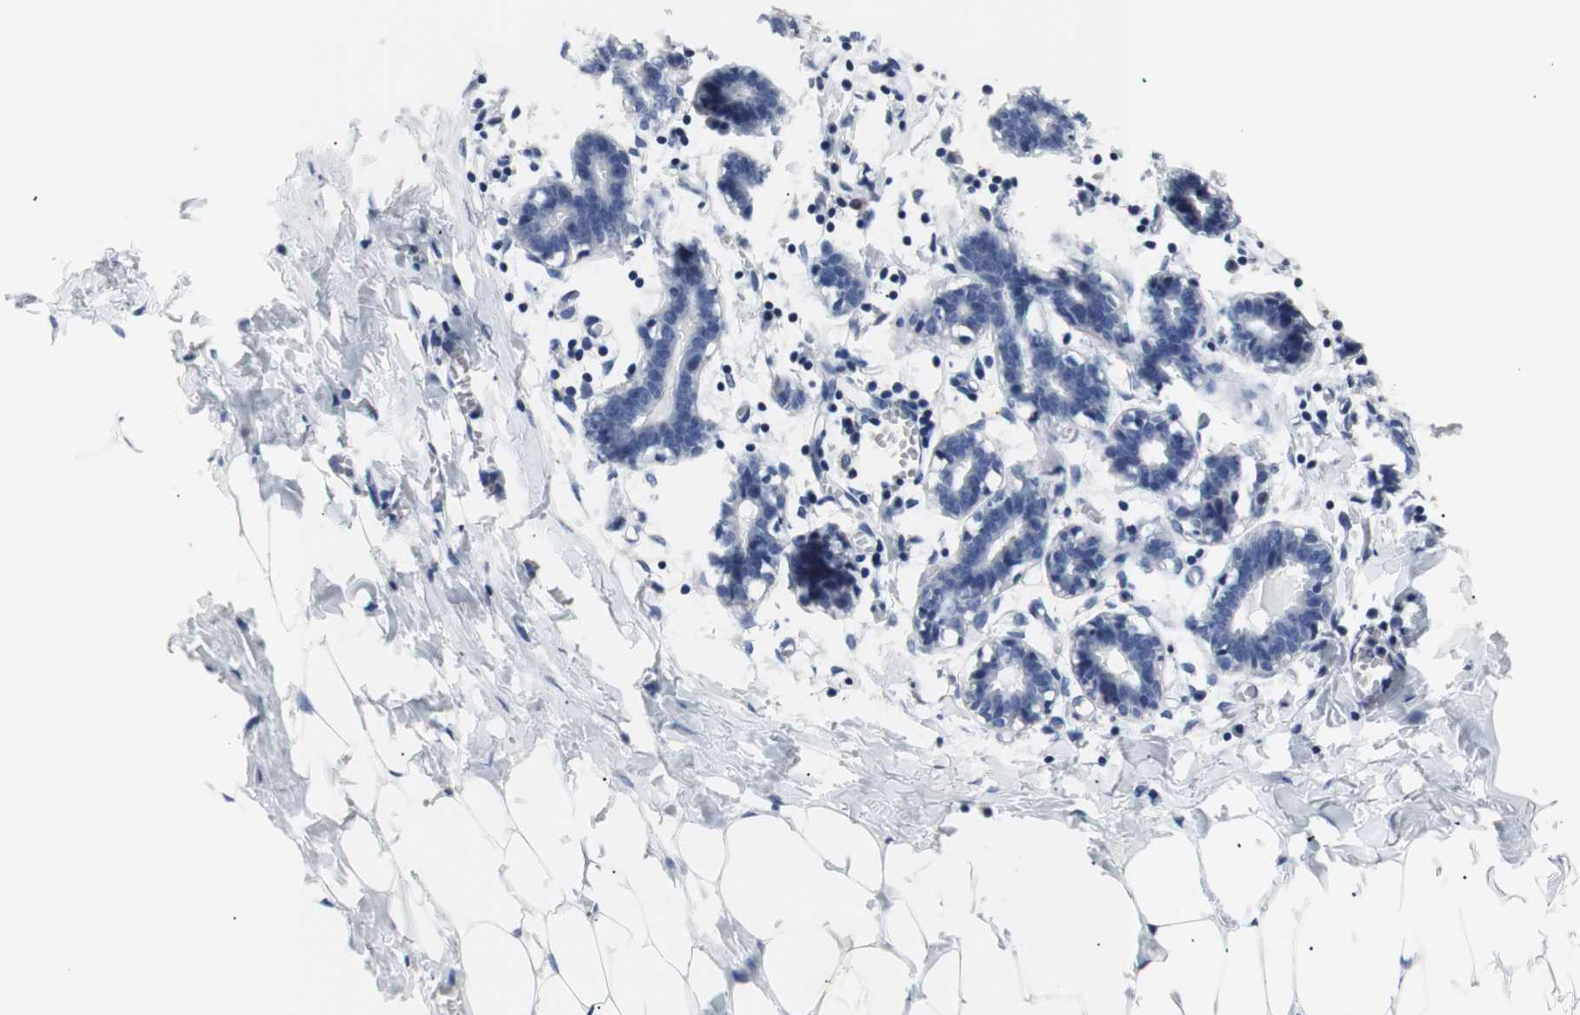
{"staining": {"intensity": "negative", "quantity": "none", "location": "none"}, "tissue": "breast", "cell_type": "Adipocytes", "image_type": "normal", "snomed": [{"axis": "morphology", "description": "Normal tissue, NOS"}, {"axis": "topography", "description": "Breast"}], "caption": "Breast stained for a protein using IHC reveals no expression adipocytes.", "gene": "IKBKG", "patient": {"sex": "female", "age": 27}}